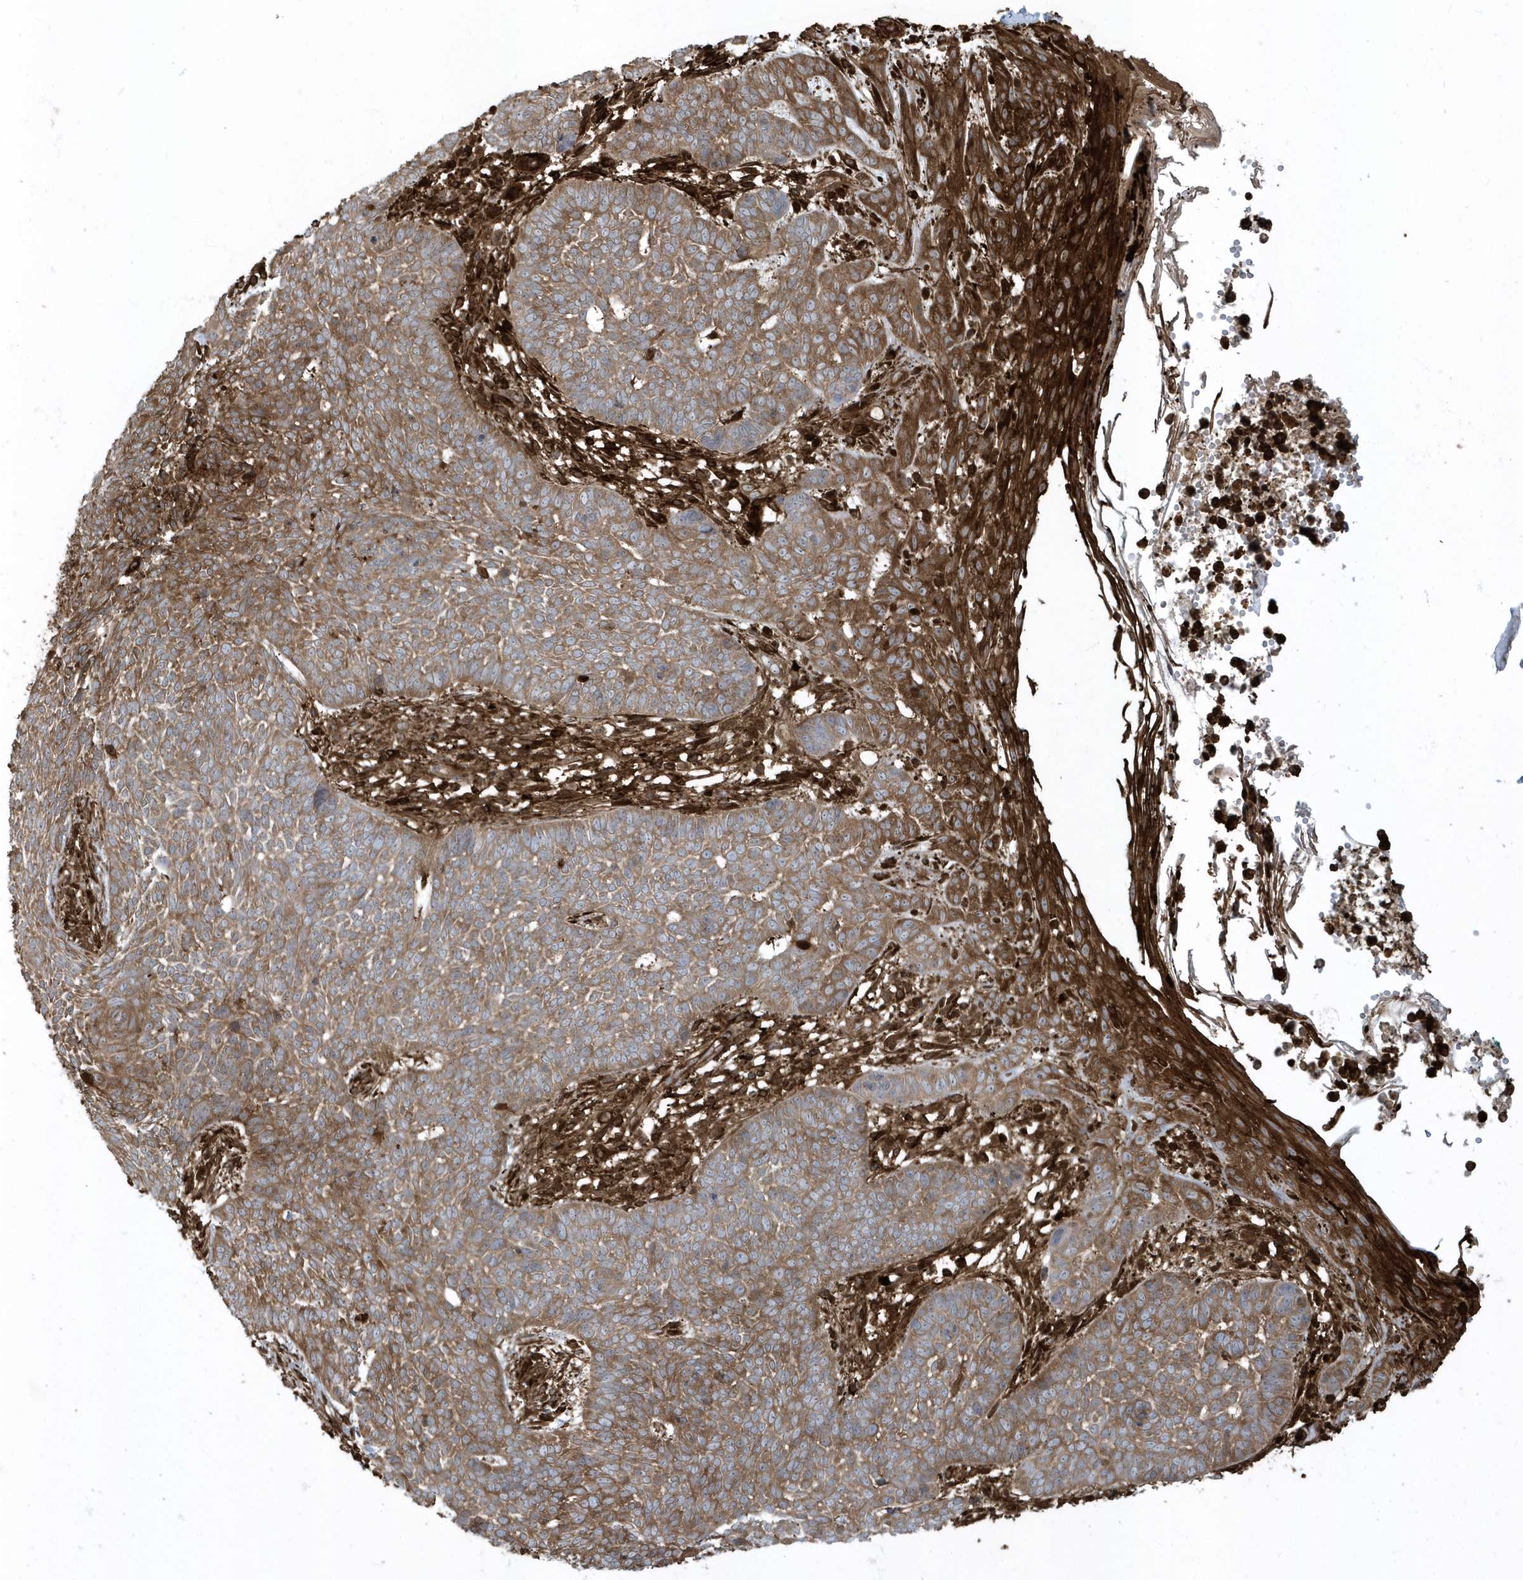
{"staining": {"intensity": "moderate", "quantity": ">75%", "location": "cytoplasmic/membranous"}, "tissue": "skin cancer", "cell_type": "Tumor cells", "image_type": "cancer", "snomed": [{"axis": "morphology", "description": "Normal tissue, NOS"}, {"axis": "morphology", "description": "Basal cell carcinoma"}, {"axis": "topography", "description": "Skin"}], "caption": "Immunohistochemistry (IHC) image of neoplastic tissue: human skin cancer (basal cell carcinoma) stained using IHC exhibits medium levels of moderate protein expression localized specifically in the cytoplasmic/membranous of tumor cells, appearing as a cytoplasmic/membranous brown color.", "gene": "CLCN6", "patient": {"sex": "male", "age": 64}}